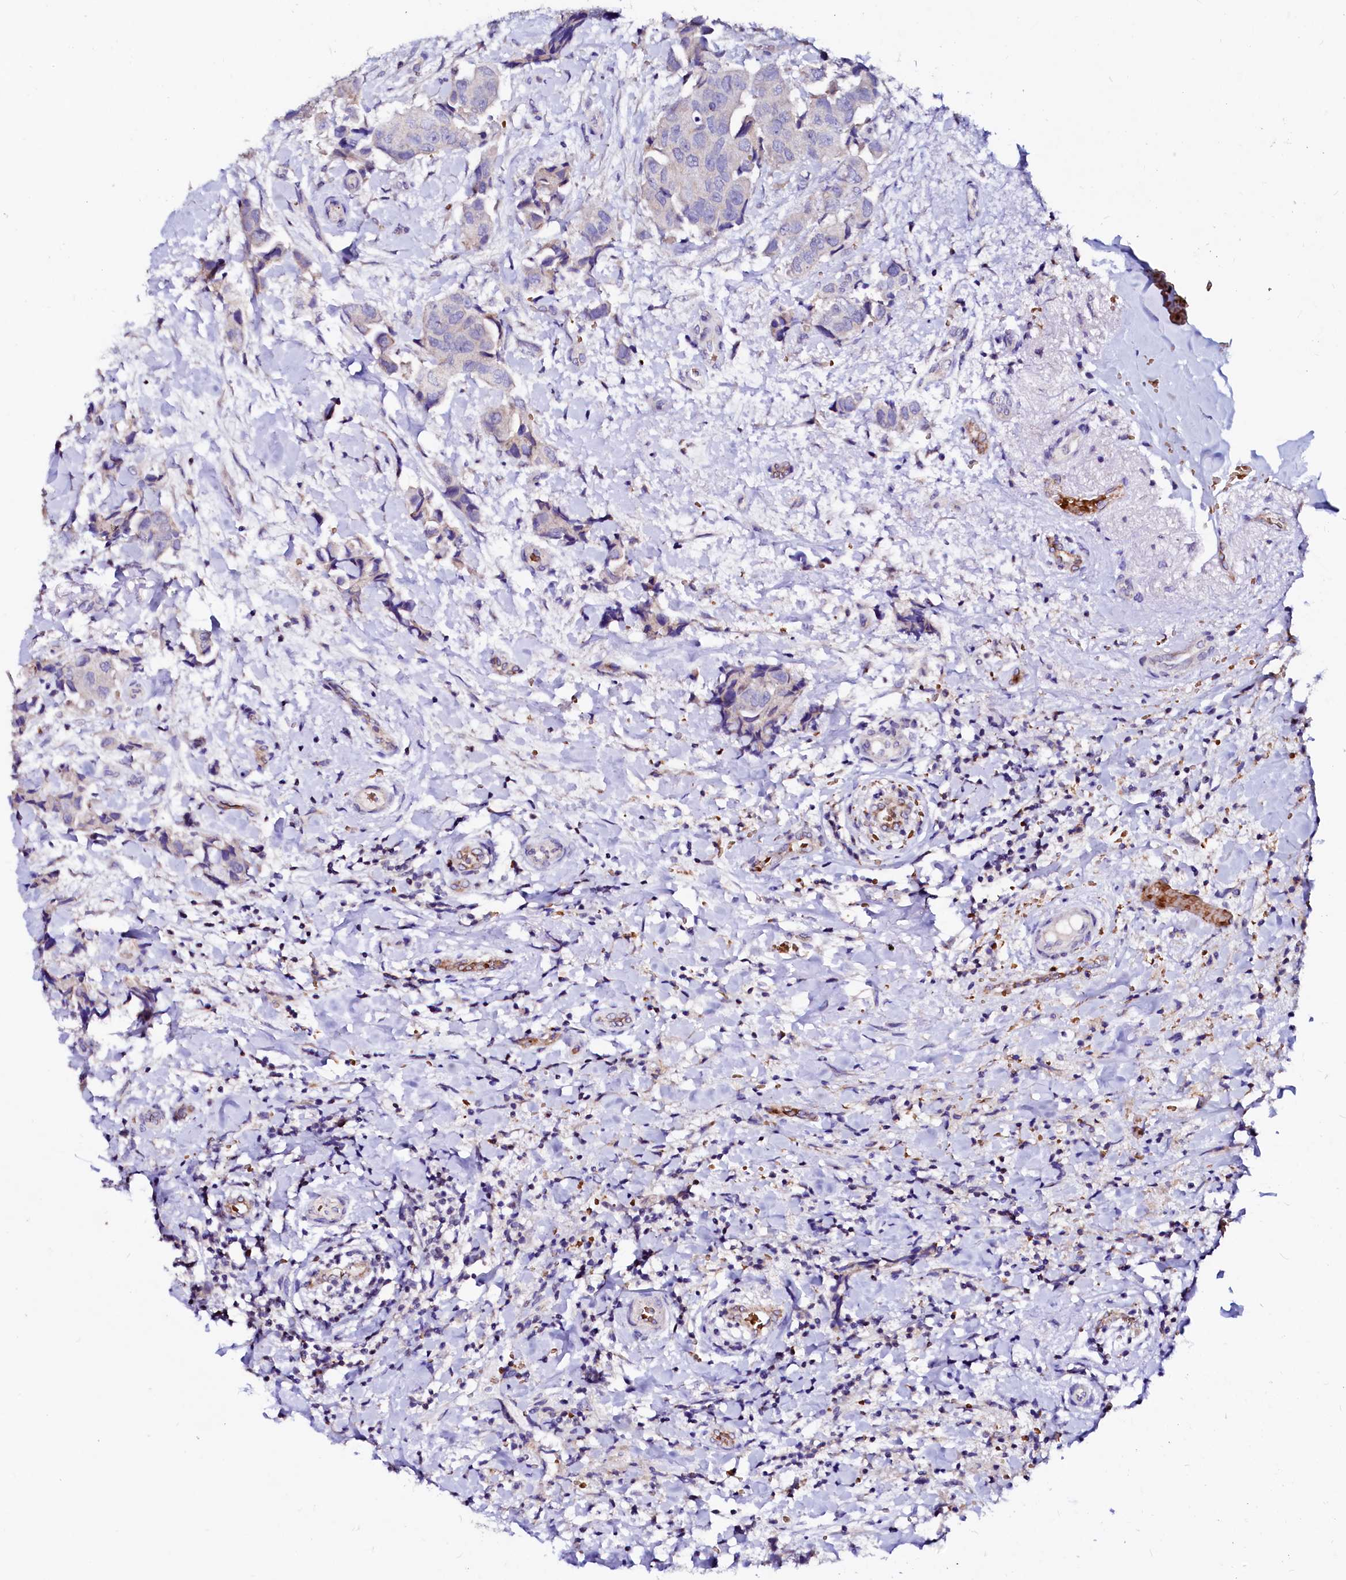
{"staining": {"intensity": "negative", "quantity": "none", "location": "none"}, "tissue": "breast cancer", "cell_type": "Tumor cells", "image_type": "cancer", "snomed": [{"axis": "morphology", "description": "Normal tissue, NOS"}, {"axis": "morphology", "description": "Duct carcinoma"}, {"axis": "topography", "description": "Breast"}], "caption": "High magnification brightfield microscopy of invasive ductal carcinoma (breast) stained with DAB (3,3'-diaminobenzidine) (brown) and counterstained with hematoxylin (blue): tumor cells show no significant staining.", "gene": "RAB27A", "patient": {"sex": "female", "age": 62}}